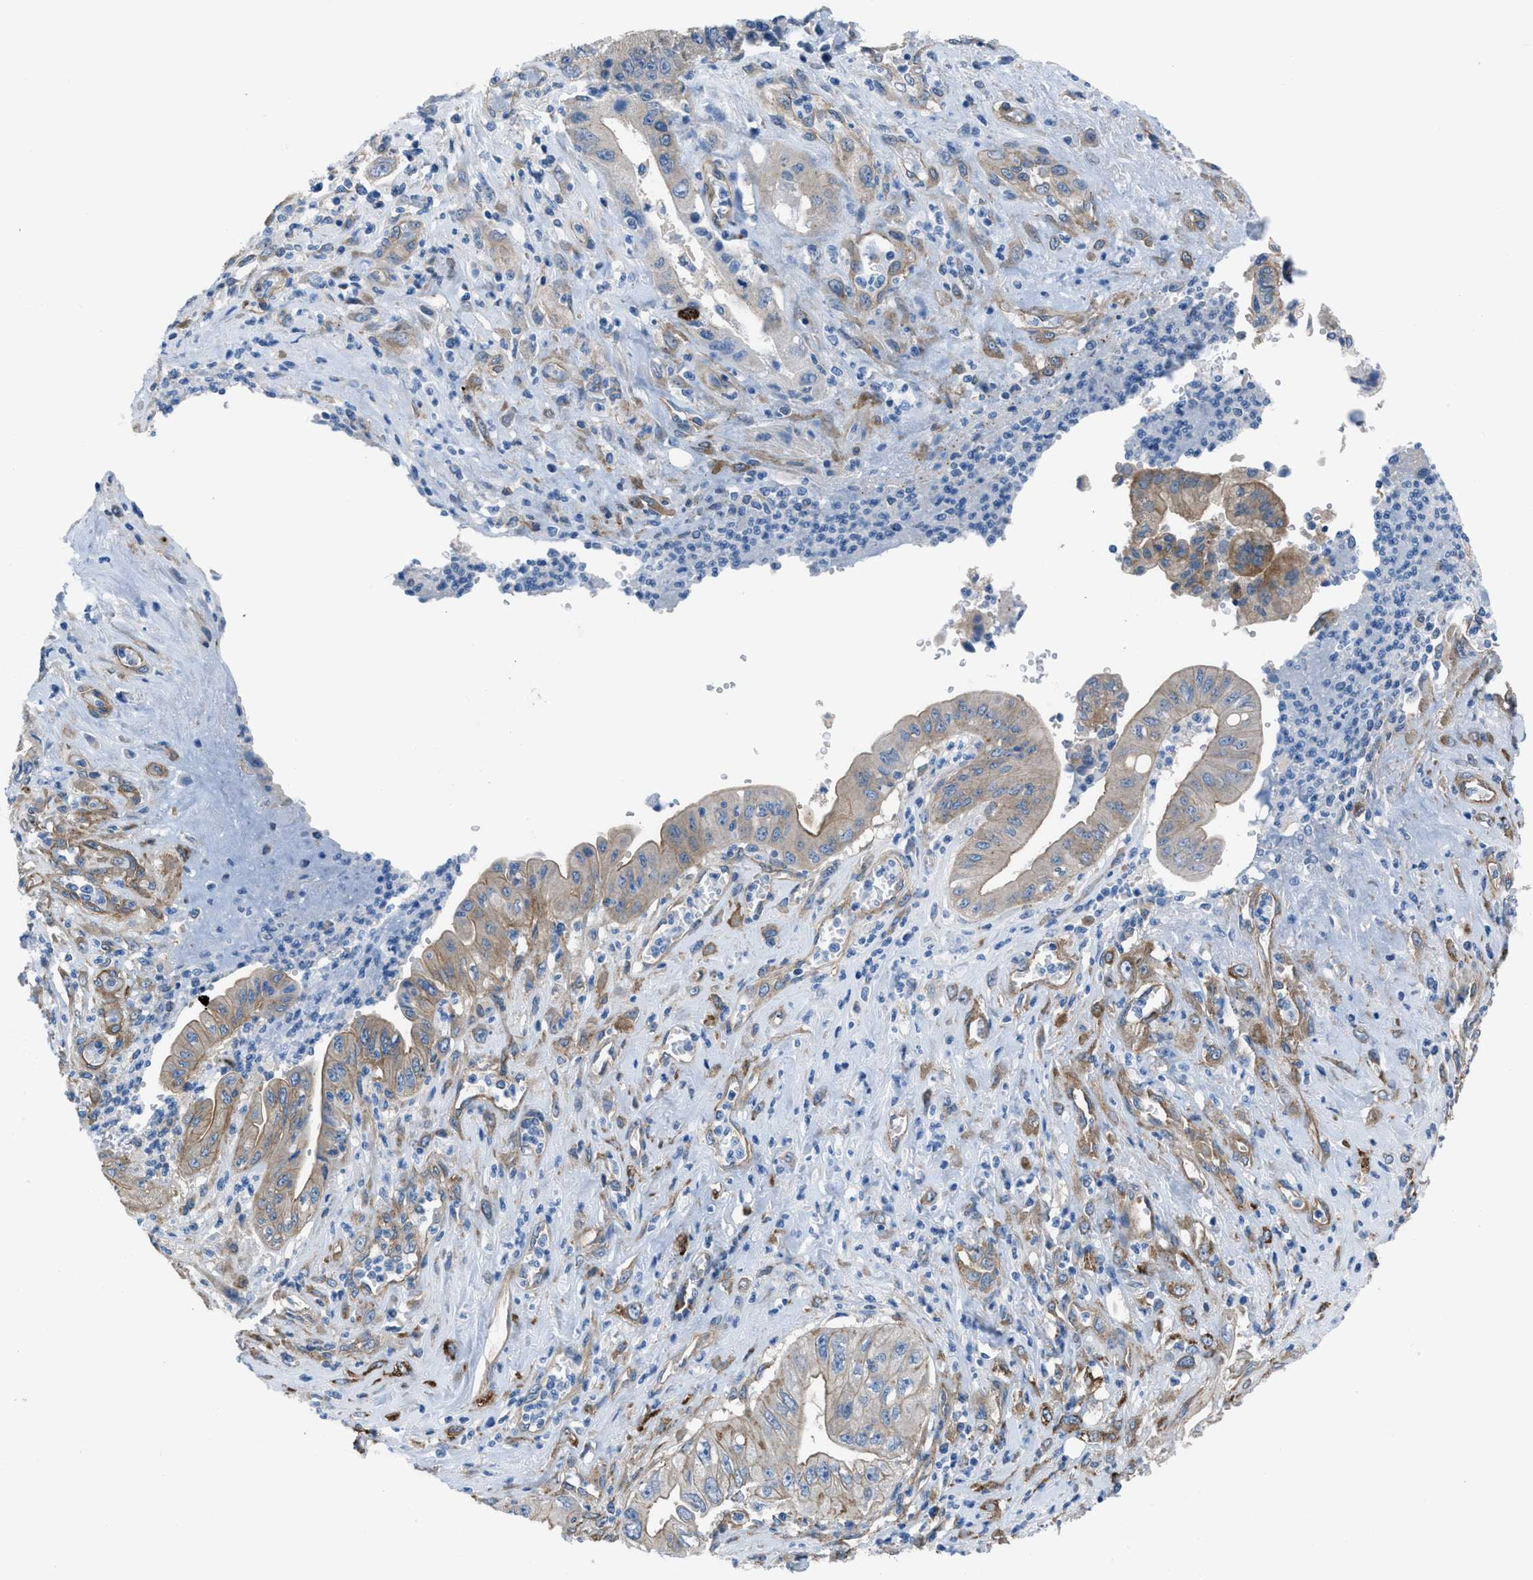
{"staining": {"intensity": "weak", "quantity": ">75%", "location": "cytoplasmic/membranous"}, "tissue": "pancreatic cancer", "cell_type": "Tumor cells", "image_type": "cancer", "snomed": [{"axis": "morphology", "description": "Adenocarcinoma, NOS"}, {"axis": "topography", "description": "Pancreas"}], "caption": "Protein analysis of pancreatic adenocarcinoma tissue displays weak cytoplasmic/membranous expression in approximately >75% of tumor cells.", "gene": "EGFR", "patient": {"sex": "female", "age": 73}}